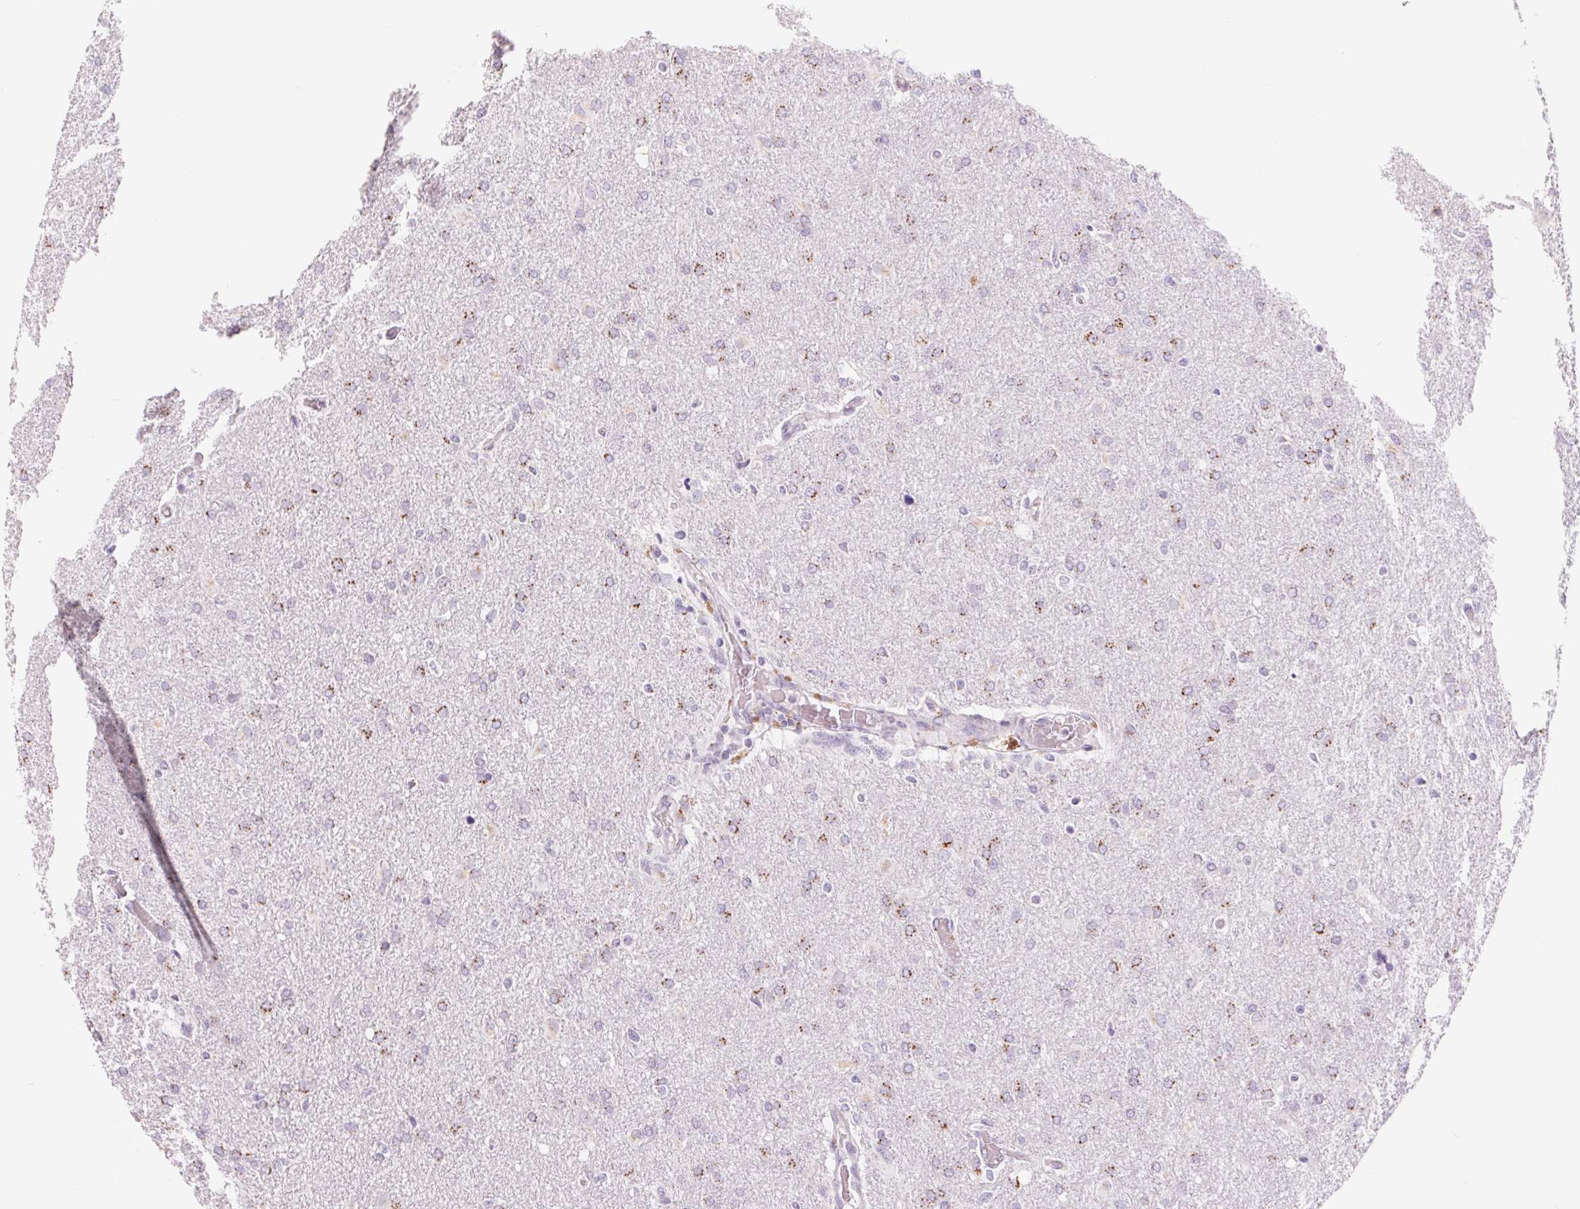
{"staining": {"intensity": "moderate", "quantity": "25%-75%", "location": "cytoplasmic/membranous"}, "tissue": "glioma", "cell_type": "Tumor cells", "image_type": "cancer", "snomed": [{"axis": "morphology", "description": "Glioma, malignant, High grade"}, {"axis": "topography", "description": "Brain"}], "caption": "Protein staining of glioma tissue reveals moderate cytoplasmic/membranous expression in approximately 25%-75% of tumor cells. (DAB IHC with brightfield microscopy, high magnification).", "gene": "GALNT7", "patient": {"sex": "male", "age": 68}}